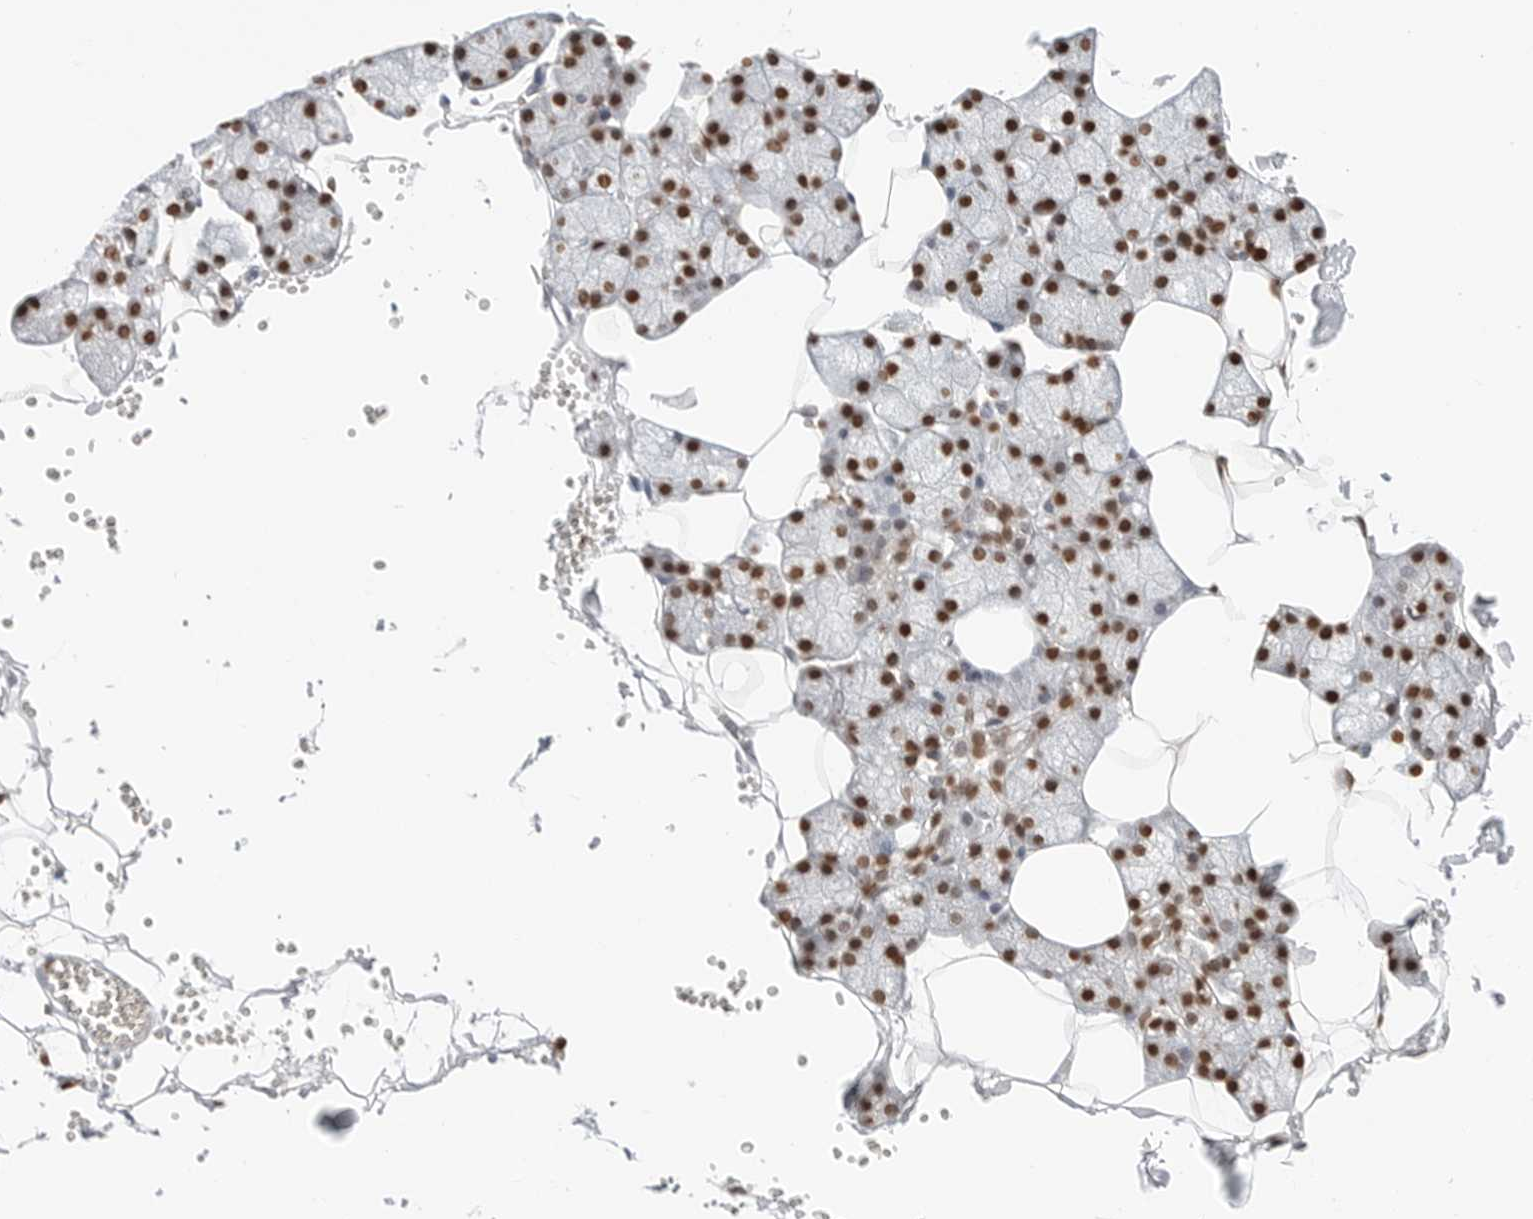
{"staining": {"intensity": "strong", "quantity": ">75%", "location": "nuclear"}, "tissue": "salivary gland", "cell_type": "Glandular cells", "image_type": "normal", "snomed": [{"axis": "morphology", "description": "Normal tissue, NOS"}, {"axis": "topography", "description": "Salivary gland"}], "caption": "The immunohistochemical stain labels strong nuclear positivity in glandular cells of unremarkable salivary gland. The protein is stained brown, and the nuclei are stained in blue (DAB (3,3'-diaminobenzidine) IHC with brightfield microscopy, high magnification).", "gene": "SPIDR", "patient": {"sex": "male", "age": 62}}